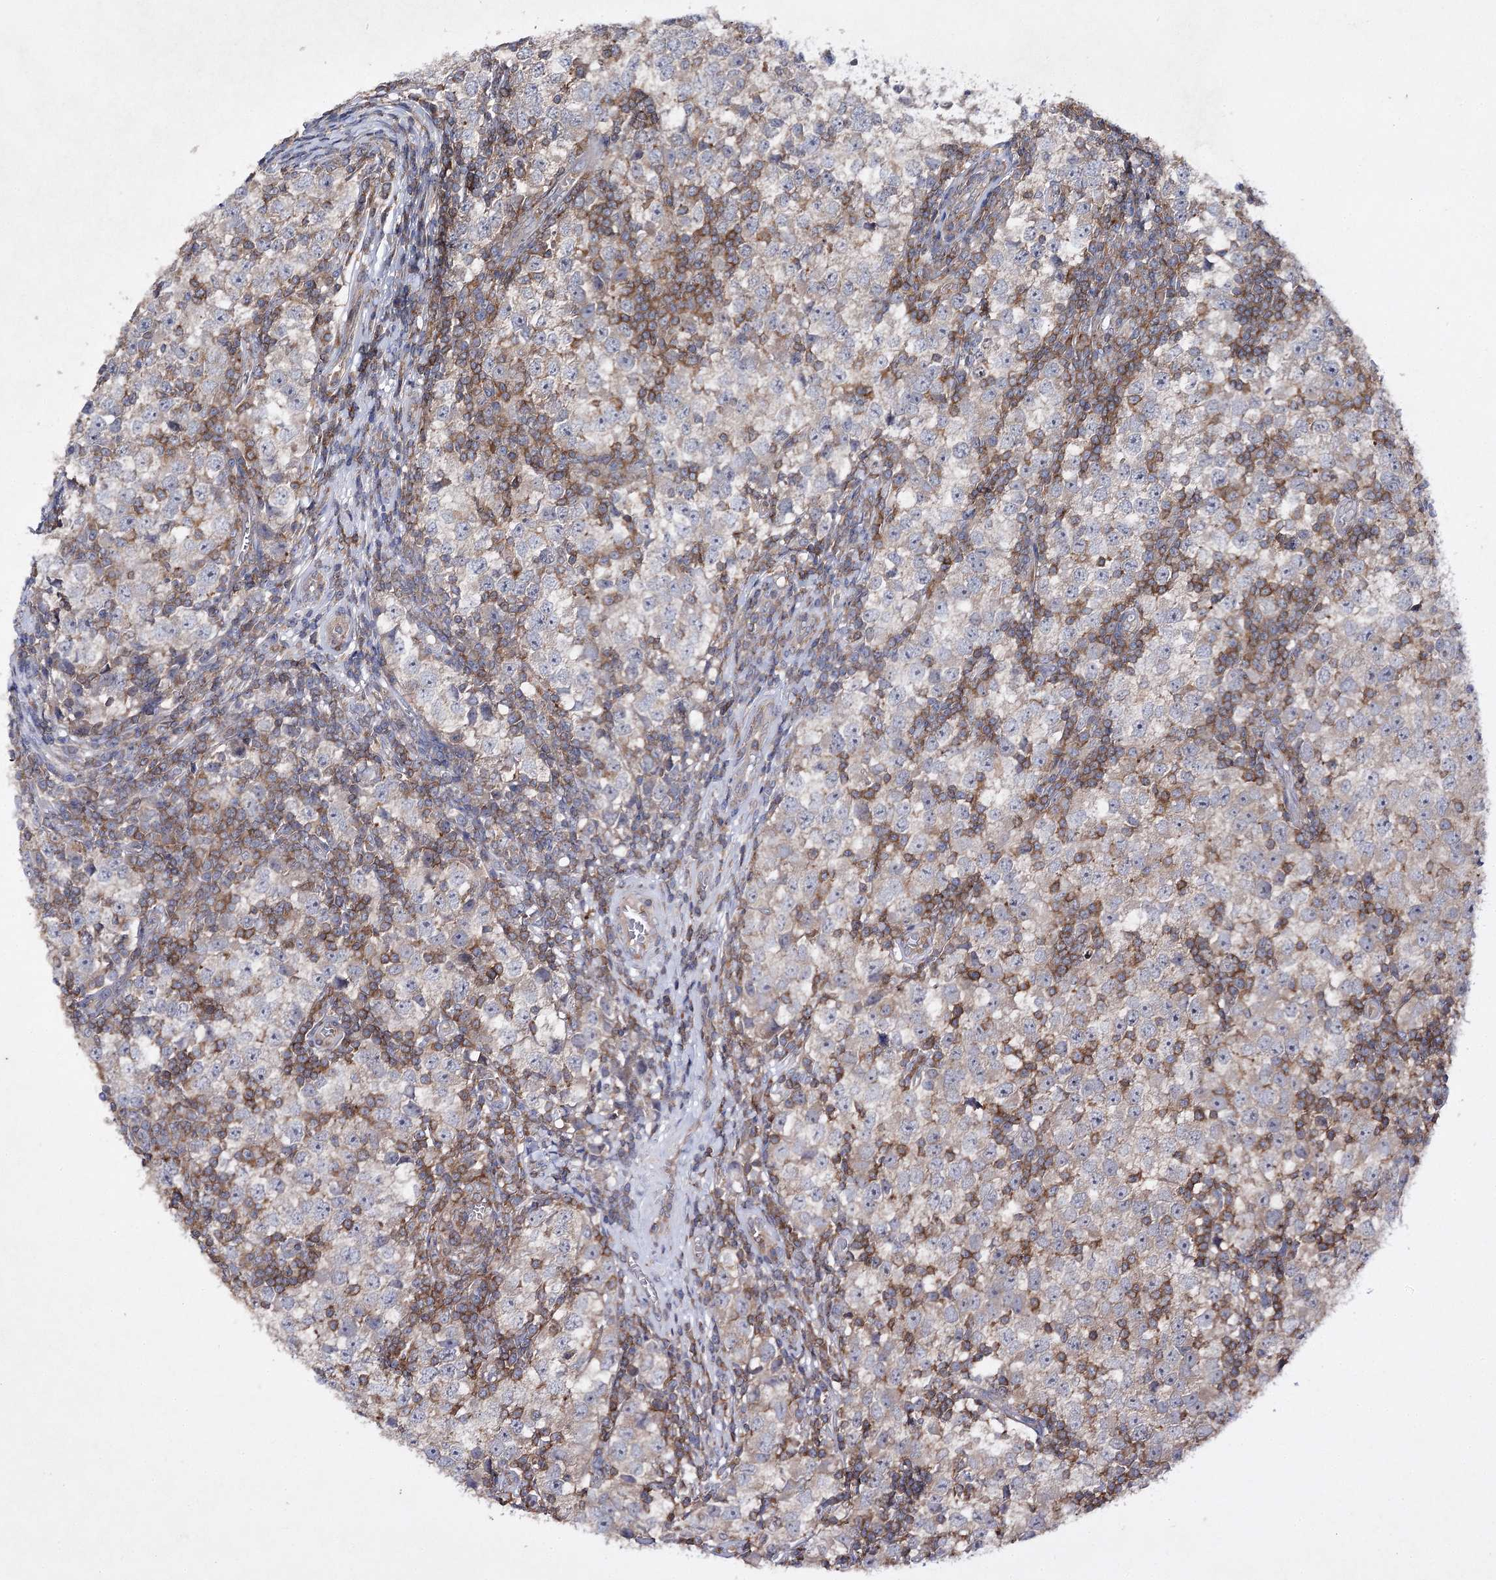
{"staining": {"intensity": "negative", "quantity": "none", "location": "none"}, "tissue": "testis cancer", "cell_type": "Tumor cells", "image_type": "cancer", "snomed": [{"axis": "morphology", "description": "Seminoma, NOS"}, {"axis": "topography", "description": "Testis"}], "caption": "Immunohistochemistry (IHC) image of neoplastic tissue: human testis seminoma stained with DAB exhibits no significant protein expression in tumor cells.", "gene": "BCR", "patient": {"sex": "male", "age": 65}}